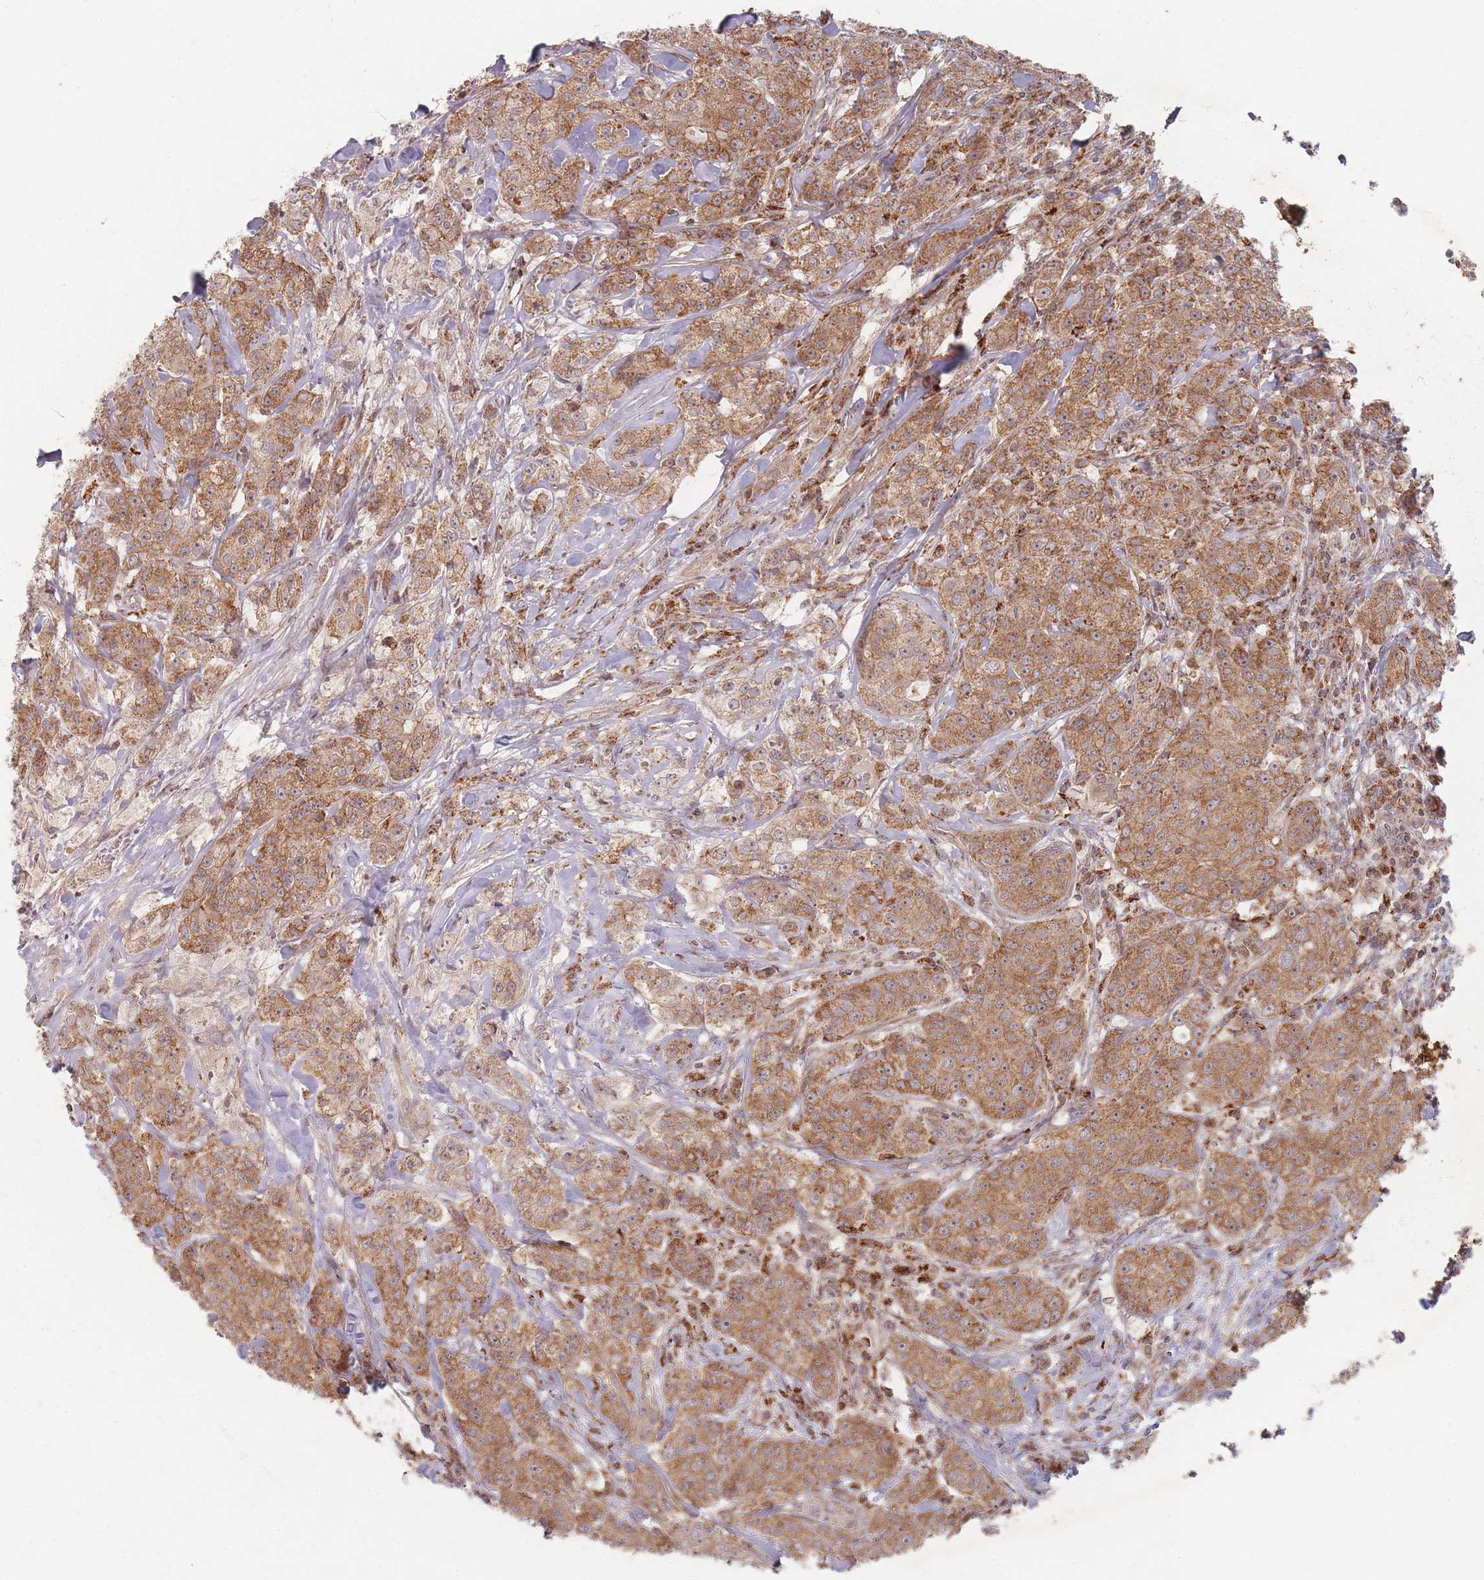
{"staining": {"intensity": "moderate", "quantity": ">75%", "location": "cytoplasmic/membranous"}, "tissue": "breast cancer", "cell_type": "Tumor cells", "image_type": "cancer", "snomed": [{"axis": "morphology", "description": "Duct carcinoma"}, {"axis": "topography", "description": "Breast"}], "caption": "Breast cancer stained for a protein displays moderate cytoplasmic/membranous positivity in tumor cells.", "gene": "RADX", "patient": {"sex": "female", "age": 43}}